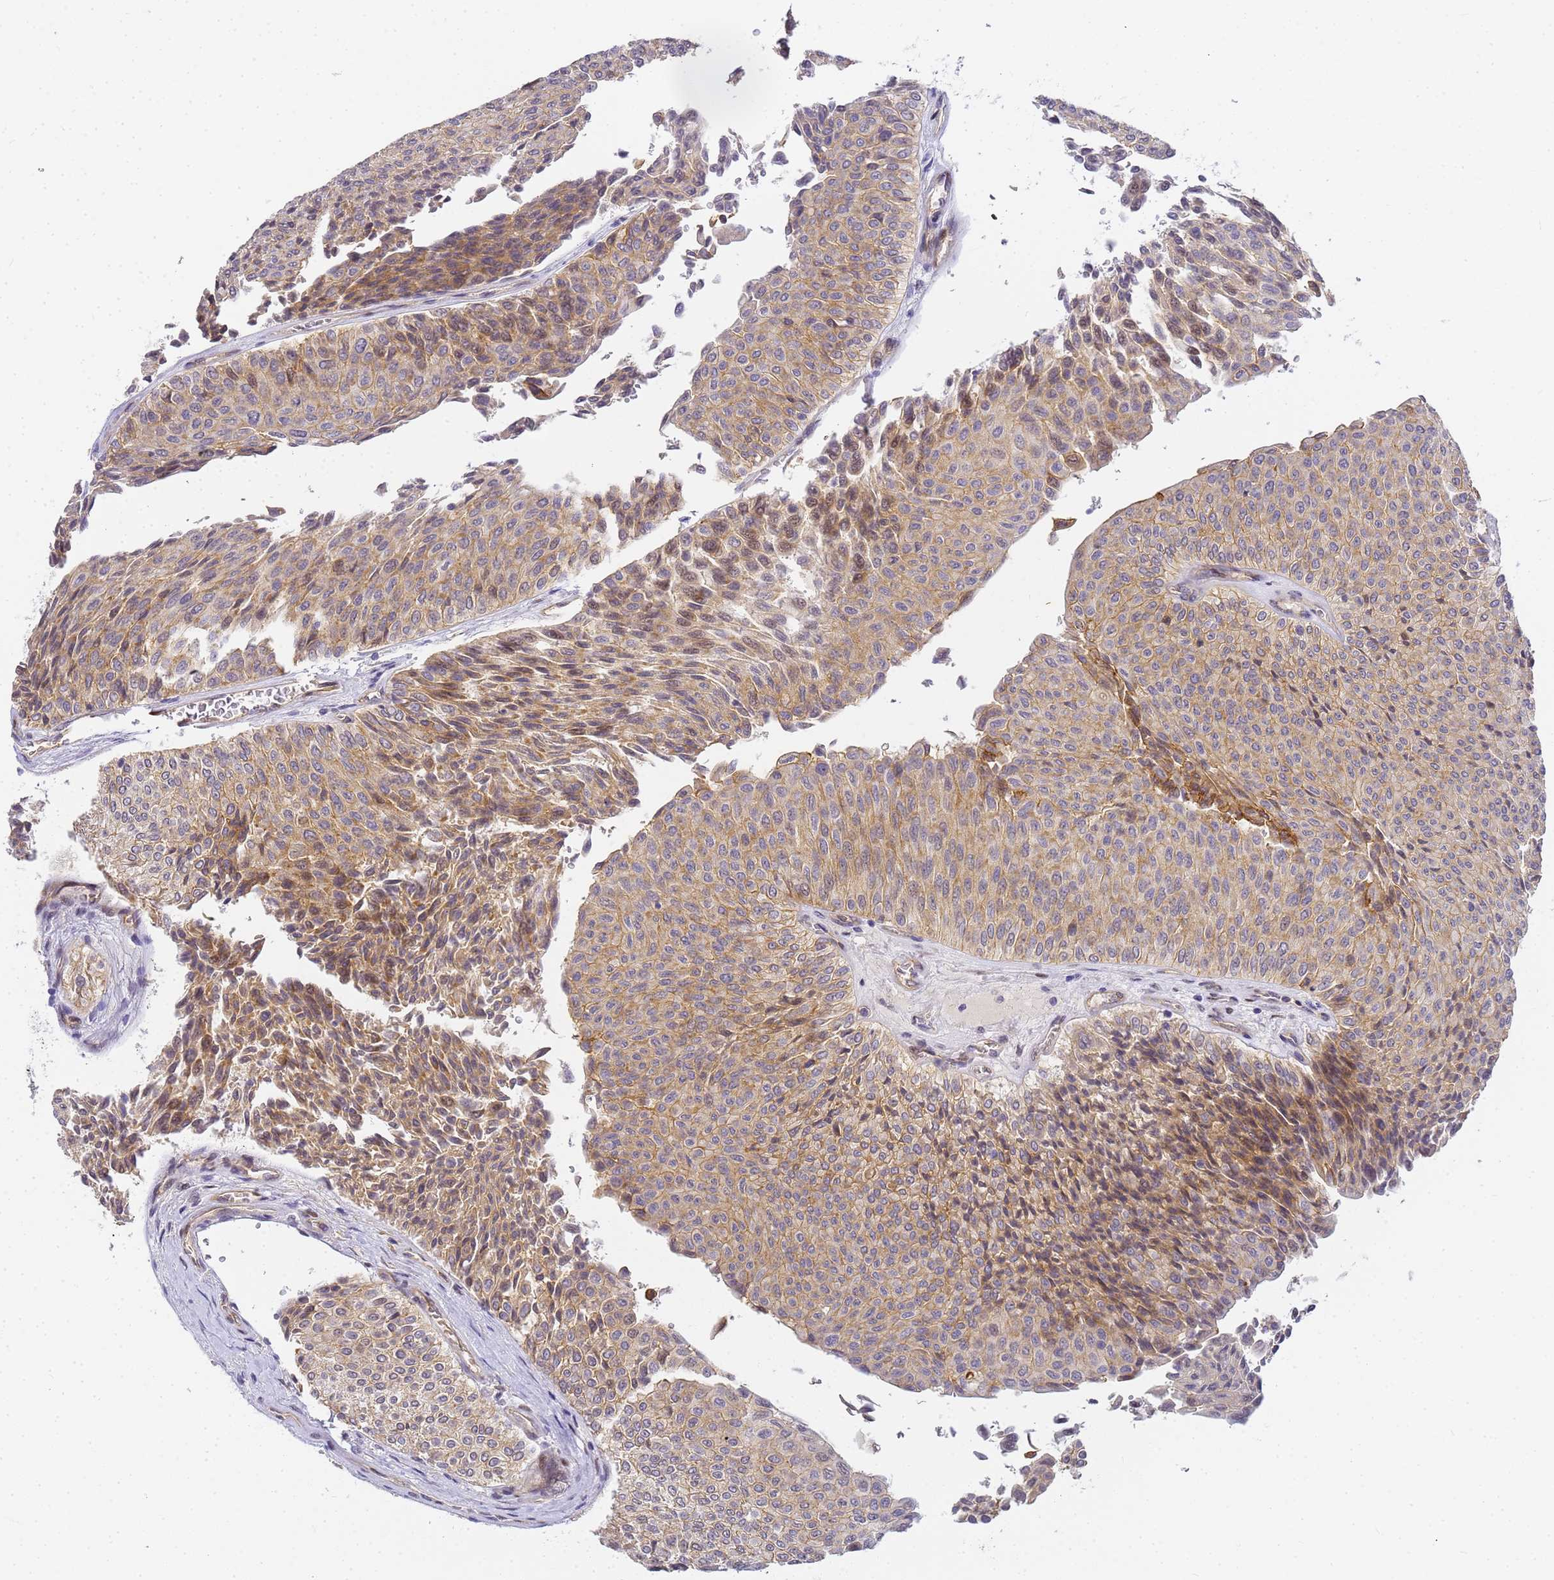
{"staining": {"intensity": "moderate", "quantity": ">75%", "location": "cytoplasmic/membranous,nuclear"}, "tissue": "urothelial cancer", "cell_type": "Tumor cells", "image_type": "cancer", "snomed": [{"axis": "morphology", "description": "Urothelial carcinoma, Low grade"}, {"axis": "topography", "description": "Urinary bladder"}], "caption": "Tumor cells exhibit moderate cytoplasmic/membranous and nuclear positivity in about >75% of cells in low-grade urothelial carcinoma.", "gene": "GON4L", "patient": {"sex": "male", "age": 78}}